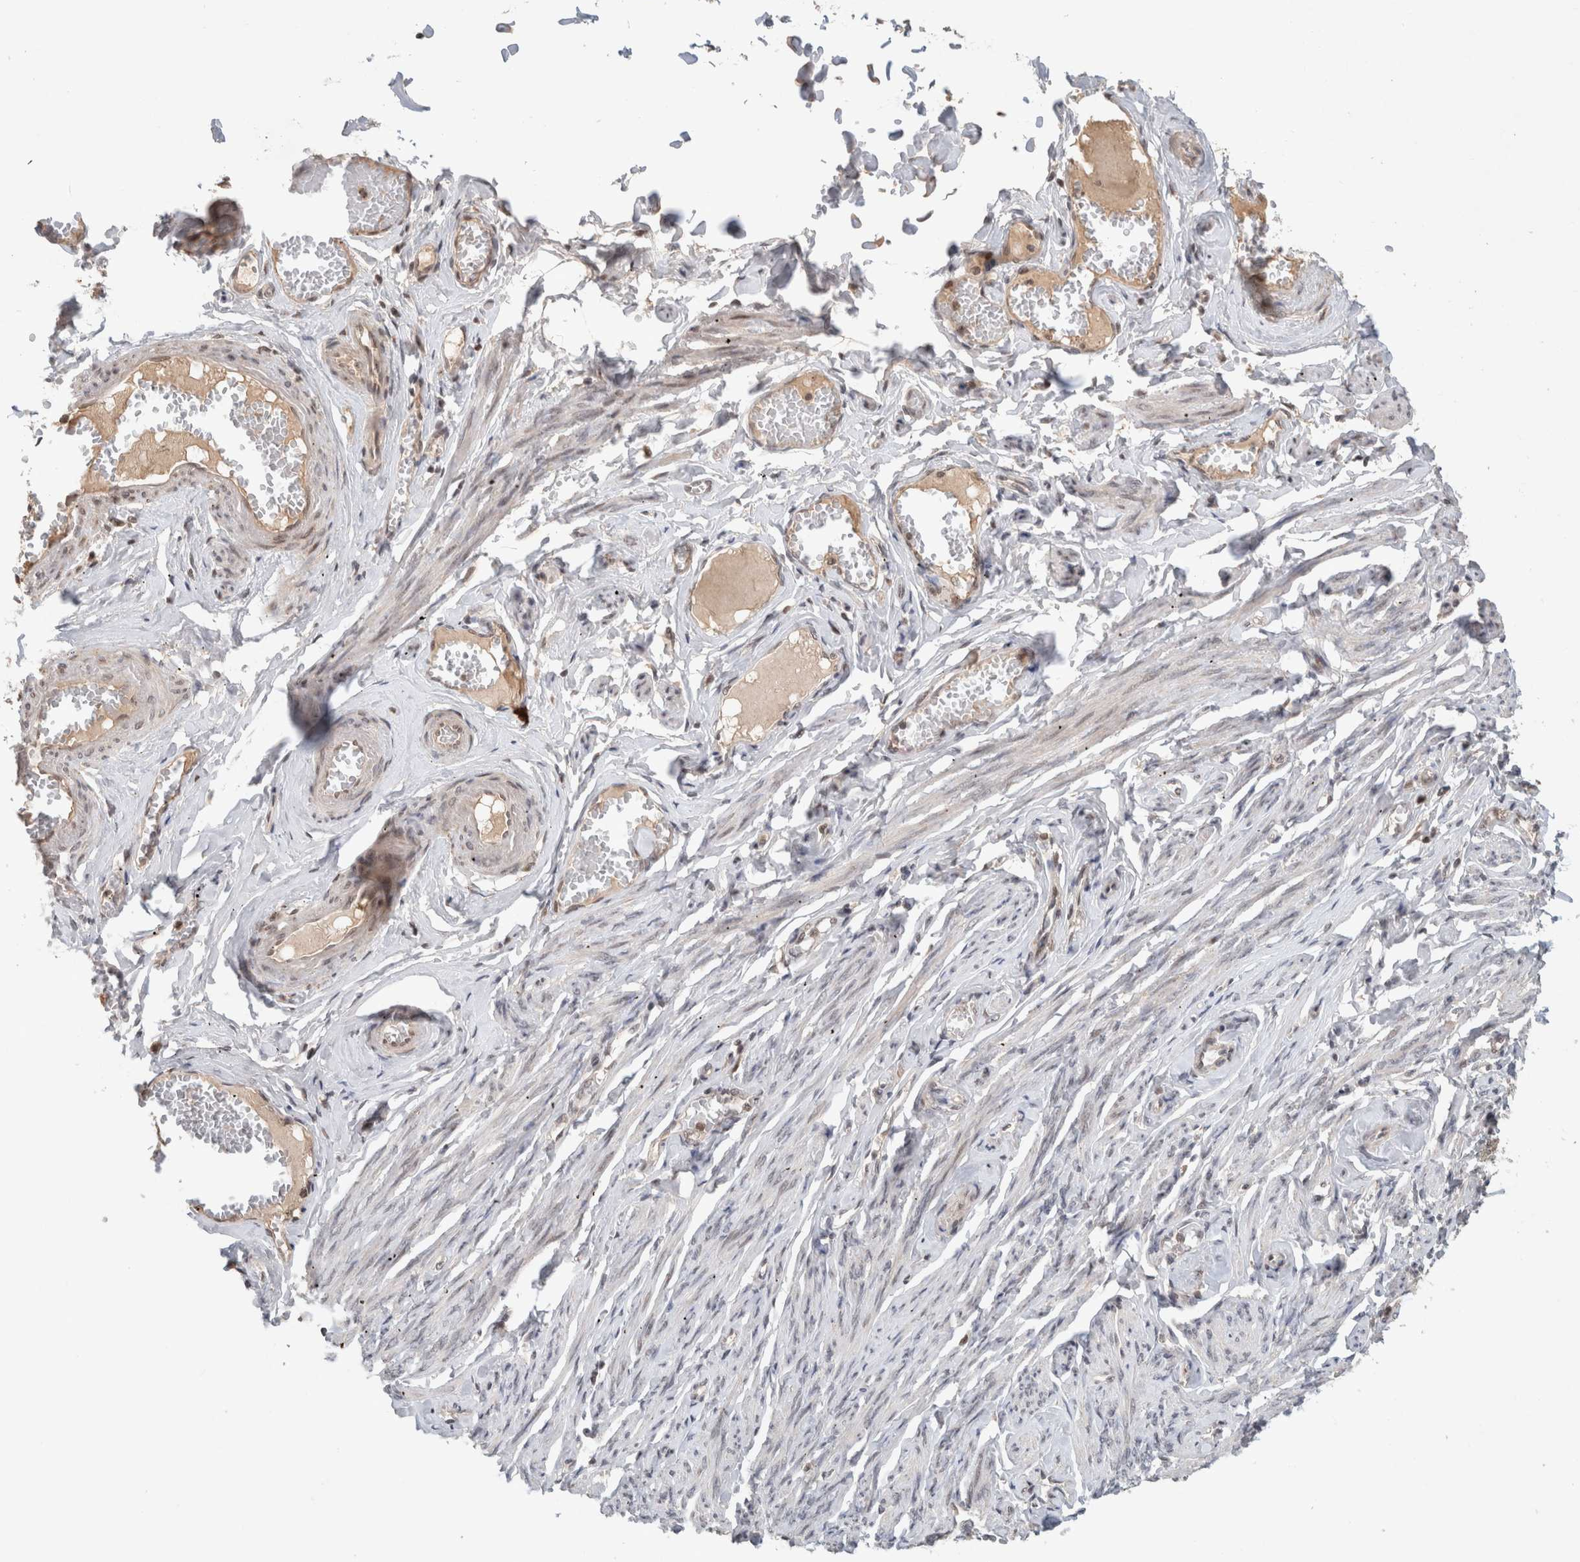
{"staining": {"intensity": "negative", "quantity": "none", "location": "none"}, "tissue": "adipose tissue", "cell_type": "Adipocytes", "image_type": "normal", "snomed": [{"axis": "morphology", "description": "Normal tissue, NOS"}, {"axis": "topography", "description": "Vascular tissue"}, {"axis": "topography", "description": "Fallopian tube"}, {"axis": "topography", "description": "Ovary"}], "caption": "The photomicrograph exhibits no significant expression in adipocytes of adipose tissue.", "gene": "SYDE2", "patient": {"sex": "female", "age": 67}}